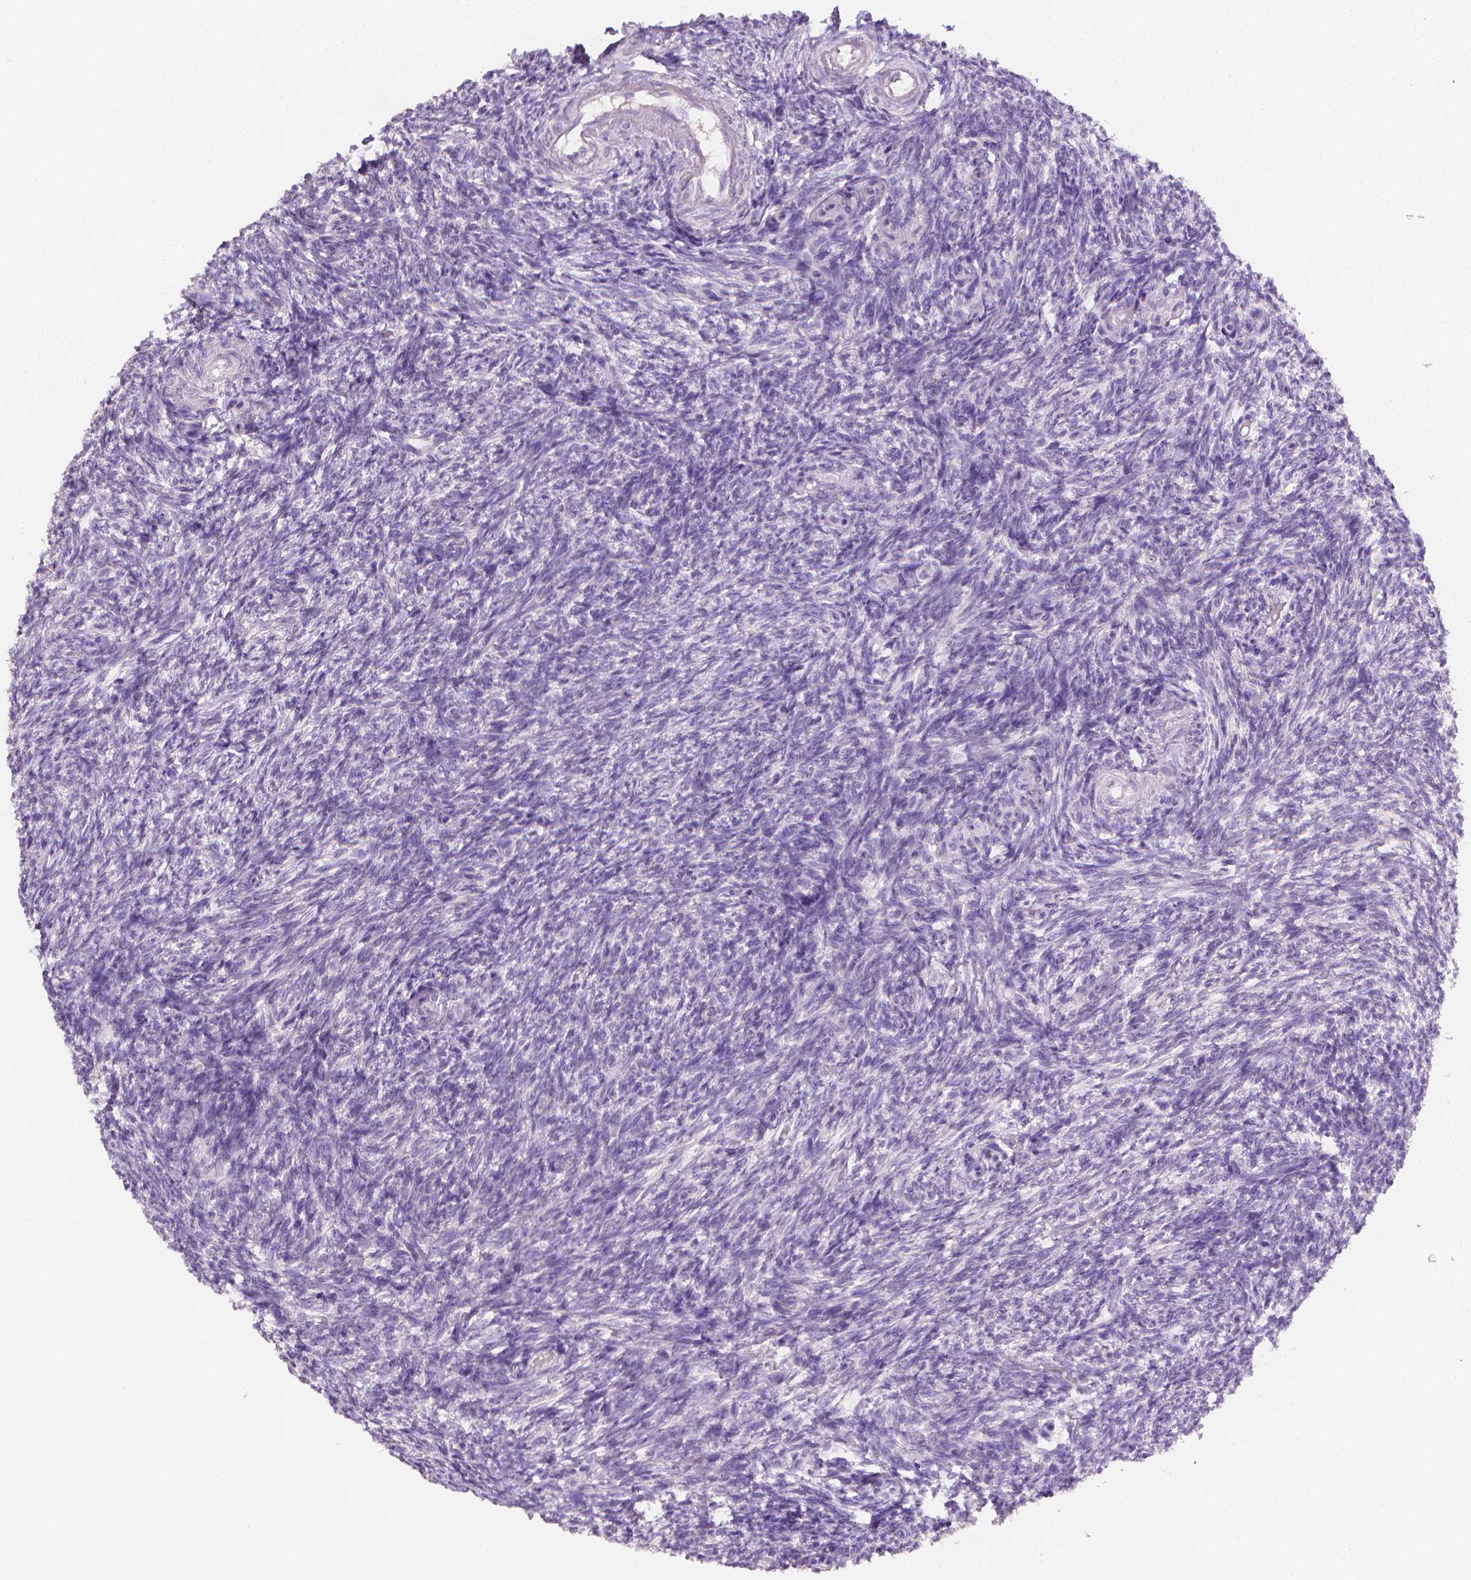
{"staining": {"intensity": "negative", "quantity": "none", "location": "none"}, "tissue": "ovary", "cell_type": "Follicle cells", "image_type": "normal", "snomed": [{"axis": "morphology", "description": "Normal tissue, NOS"}, {"axis": "topography", "description": "Ovary"}], "caption": "Immunohistochemical staining of unremarkable human ovary shows no significant expression in follicle cells. Nuclei are stained in blue.", "gene": "FASN", "patient": {"sex": "female", "age": 39}}